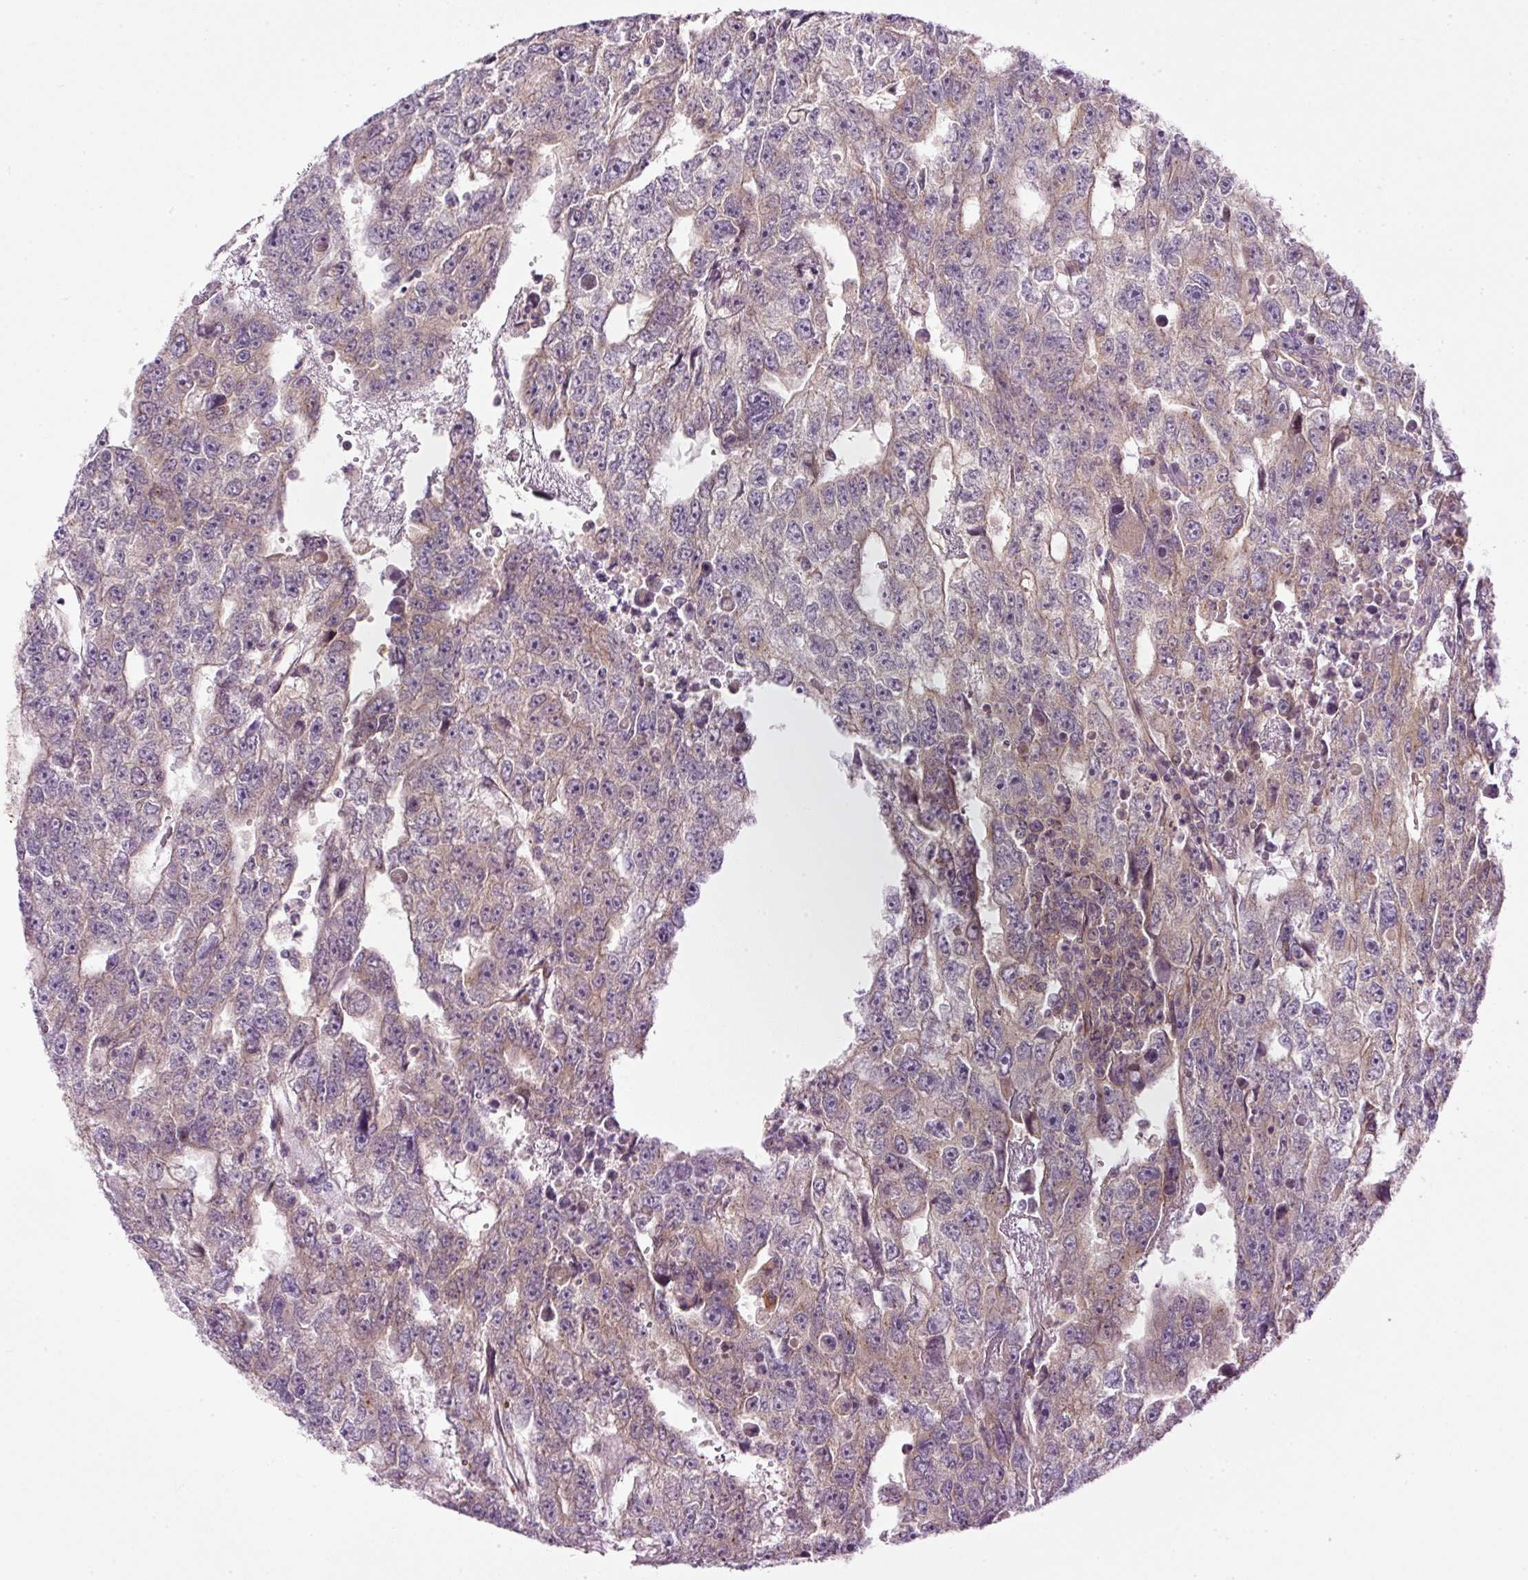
{"staining": {"intensity": "weak", "quantity": "25%-75%", "location": "cytoplasmic/membranous"}, "tissue": "testis cancer", "cell_type": "Tumor cells", "image_type": "cancer", "snomed": [{"axis": "morphology", "description": "Carcinoma, Embryonal, NOS"}, {"axis": "topography", "description": "Testis"}], "caption": "A high-resolution micrograph shows IHC staining of testis cancer, which exhibits weak cytoplasmic/membranous staining in approximately 25%-75% of tumor cells. (Brightfield microscopy of DAB IHC at high magnification).", "gene": "MZT2B", "patient": {"sex": "male", "age": 20}}